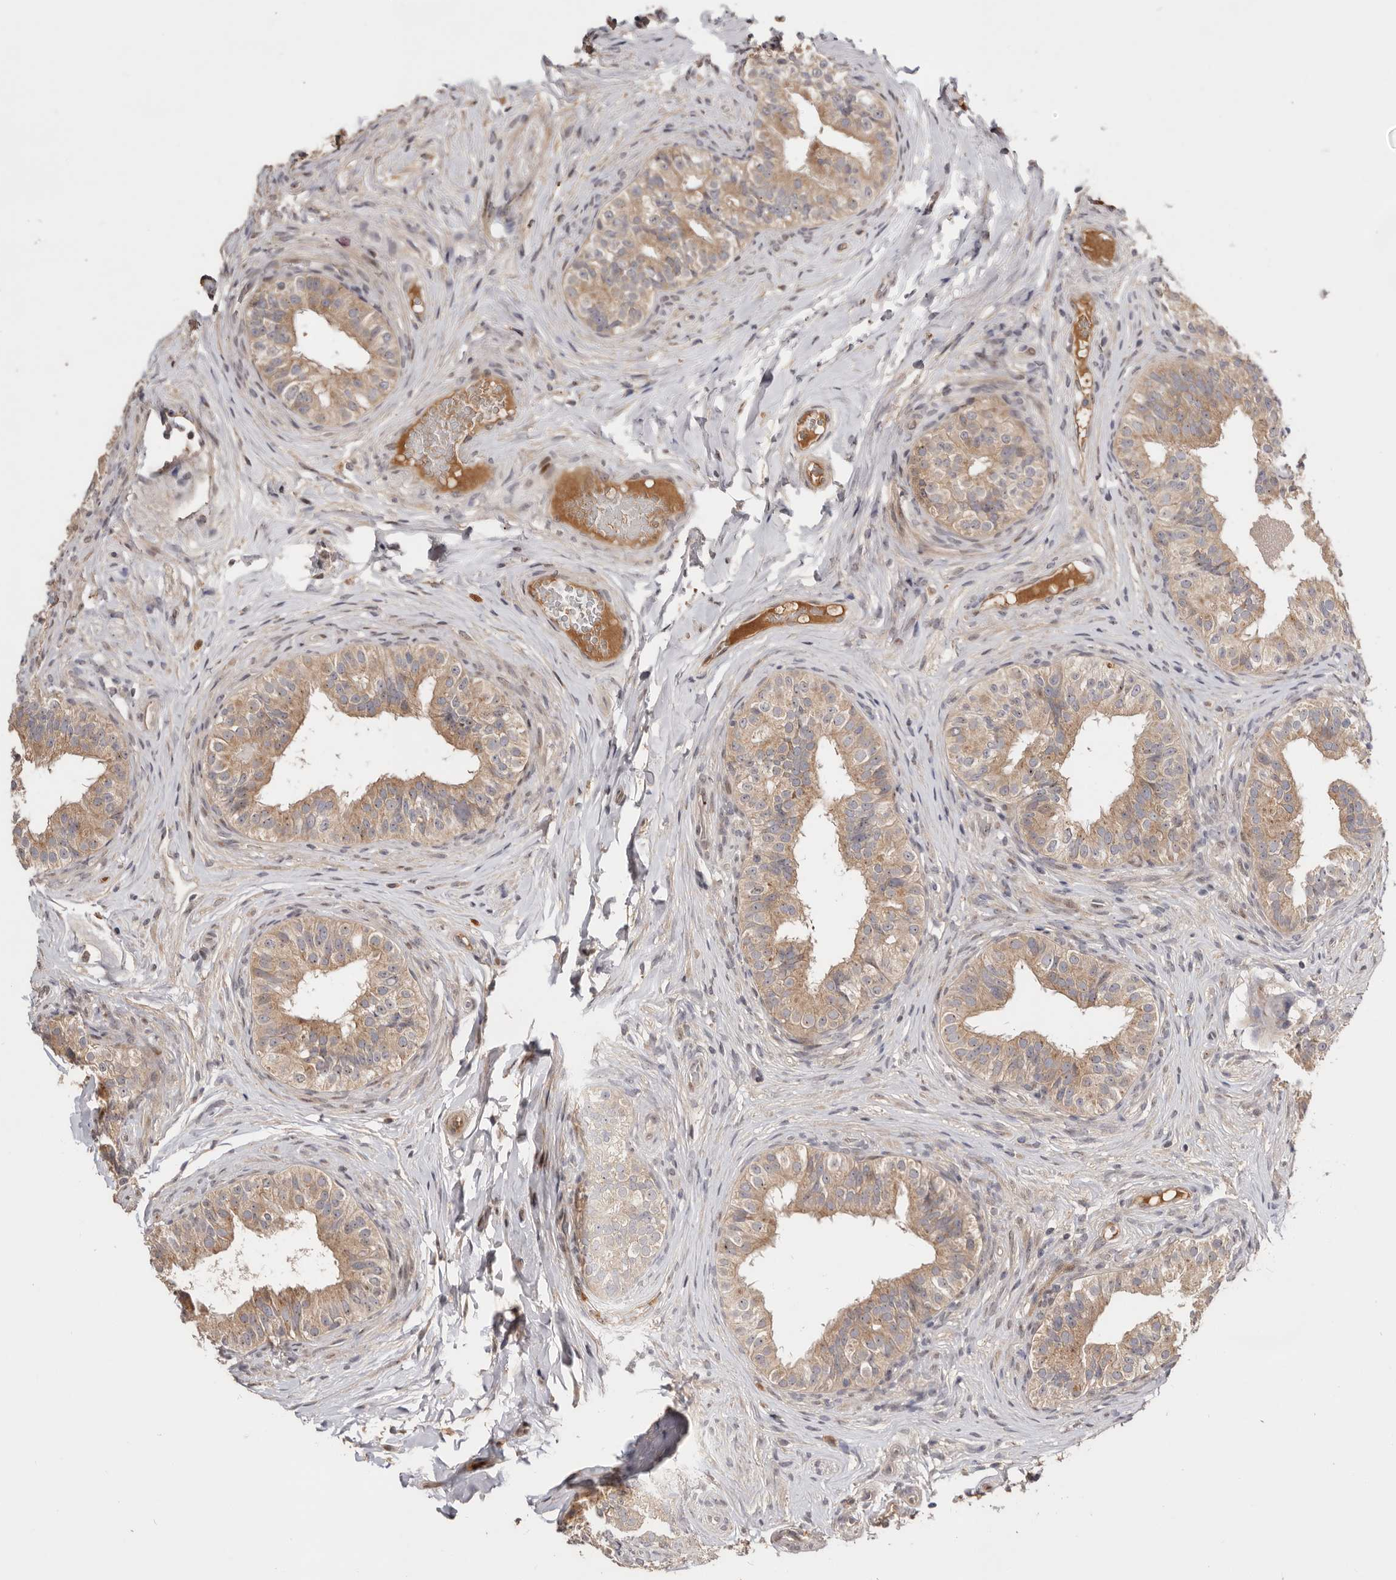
{"staining": {"intensity": "moderate", "quantity": "25%-75%", "location": "cytoplasmic/membranous"}, "tissue": "epididymis", "cell_type": "Glandular cells", "image_type": "normal", "snomed": [{"axis": "morphology", "description": "Normal tissue, NOS"}, {"axis": "topography", "description": "Epididymis"}], "caption": "High-power microscopy captured an immunohistochemistry (IHC) photomicrograph of benign epididymis, revealing moderate cytoplasmic/membranous positivity in about 25%-75% of glandular cells.", "gene": "DOP1A", "patient": {"sex": "male", "age": 49}}